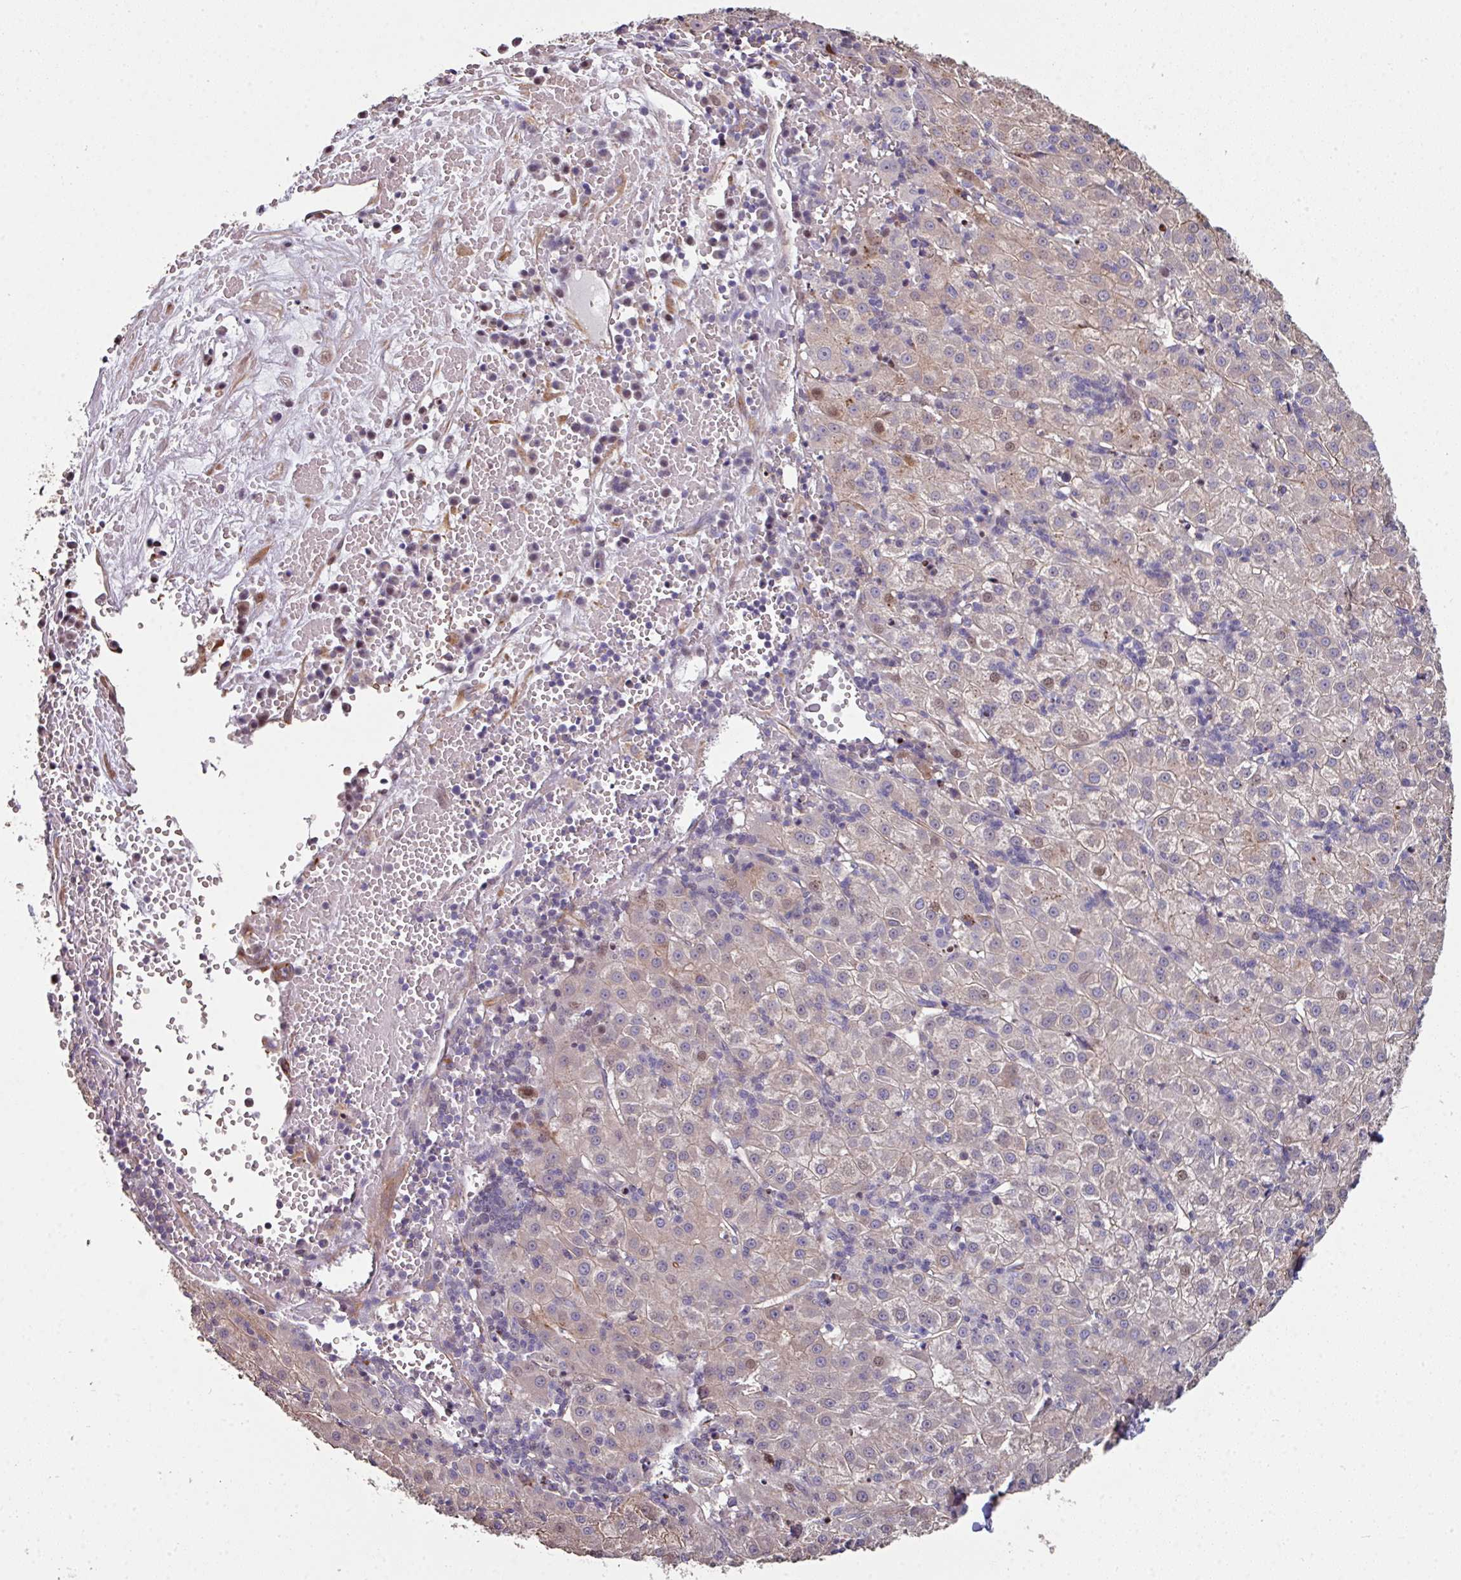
{"staining": {"intensity": "weak", "quantity": "25%-75%", "location": "cytoplasmic/membranous"}, "tissue": "liver cancer", "cell_type": "Tumor cells", "image_type": "cancer", "snomed": [{"axis": "morphology", "description": "Carcinoma, Hepatocellular, NOS"}, {"axis": "topography", "description": "Liver"}], "caption": "There is low levels of weak cytoplasmic/membranous positivity in tumor cells of liver cancer, as demonstrated by immunohistochemical staining (brown color).", "gene": "ANO9", "patient": {"sex": "male", "age": 76}}